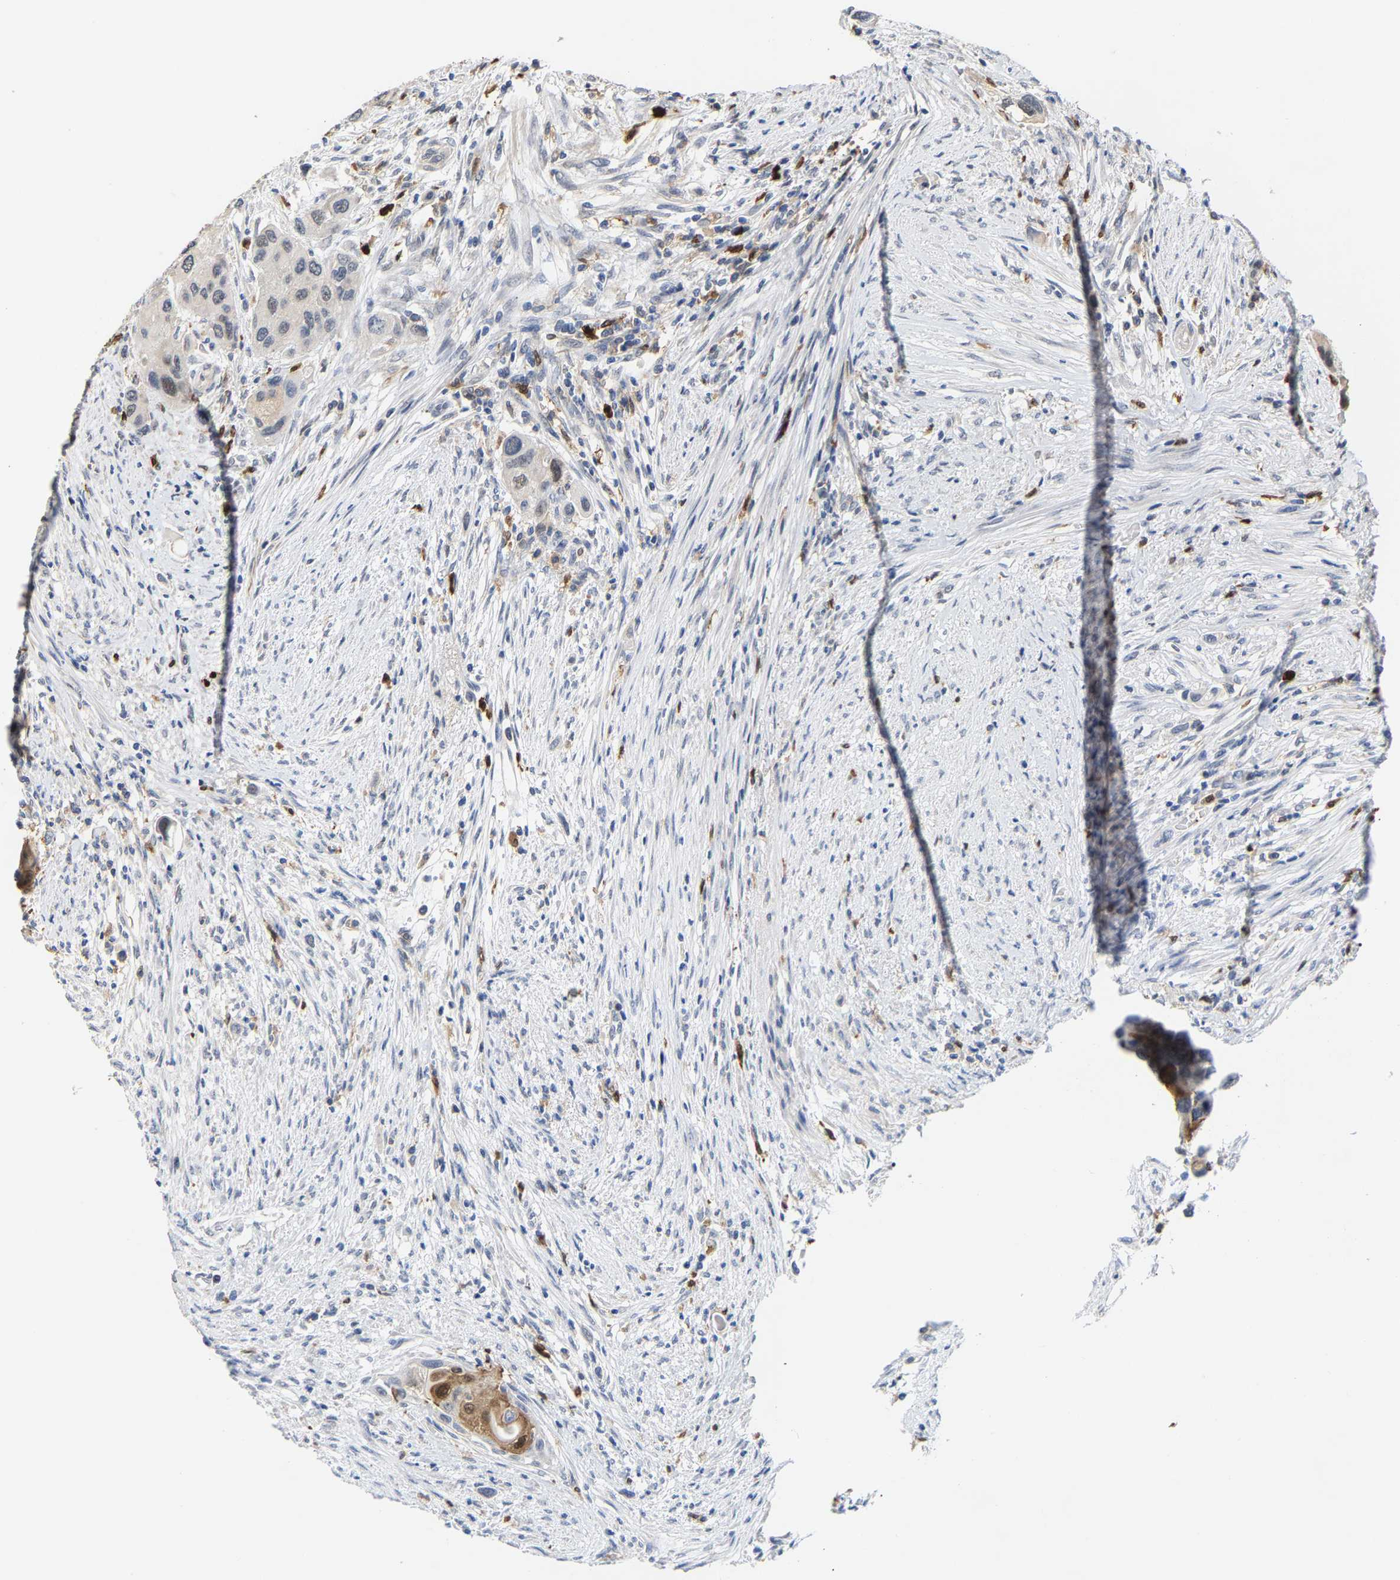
{"staining": {"intensity": "moderate", "quantity": "<25%", "location": "cytoplasmic/membranous,nuclear"}, "tissue": "urothelial cancer", "cell_type": "Tumor cells", "image_type": "cancer", "snomed": [{"axis": "morphology", "description": "Urothelial carcinoma, High grade"}, {"axis": "topography", "description": "Urinary bladder"}], "caption": "Moderate cytoplasmic/membranous and nuclear expression is identified in about <25% of tumor cells in urothelial cancer.", "gene": "TDRD7", "patient": {"sex": "female", "age": 56}}